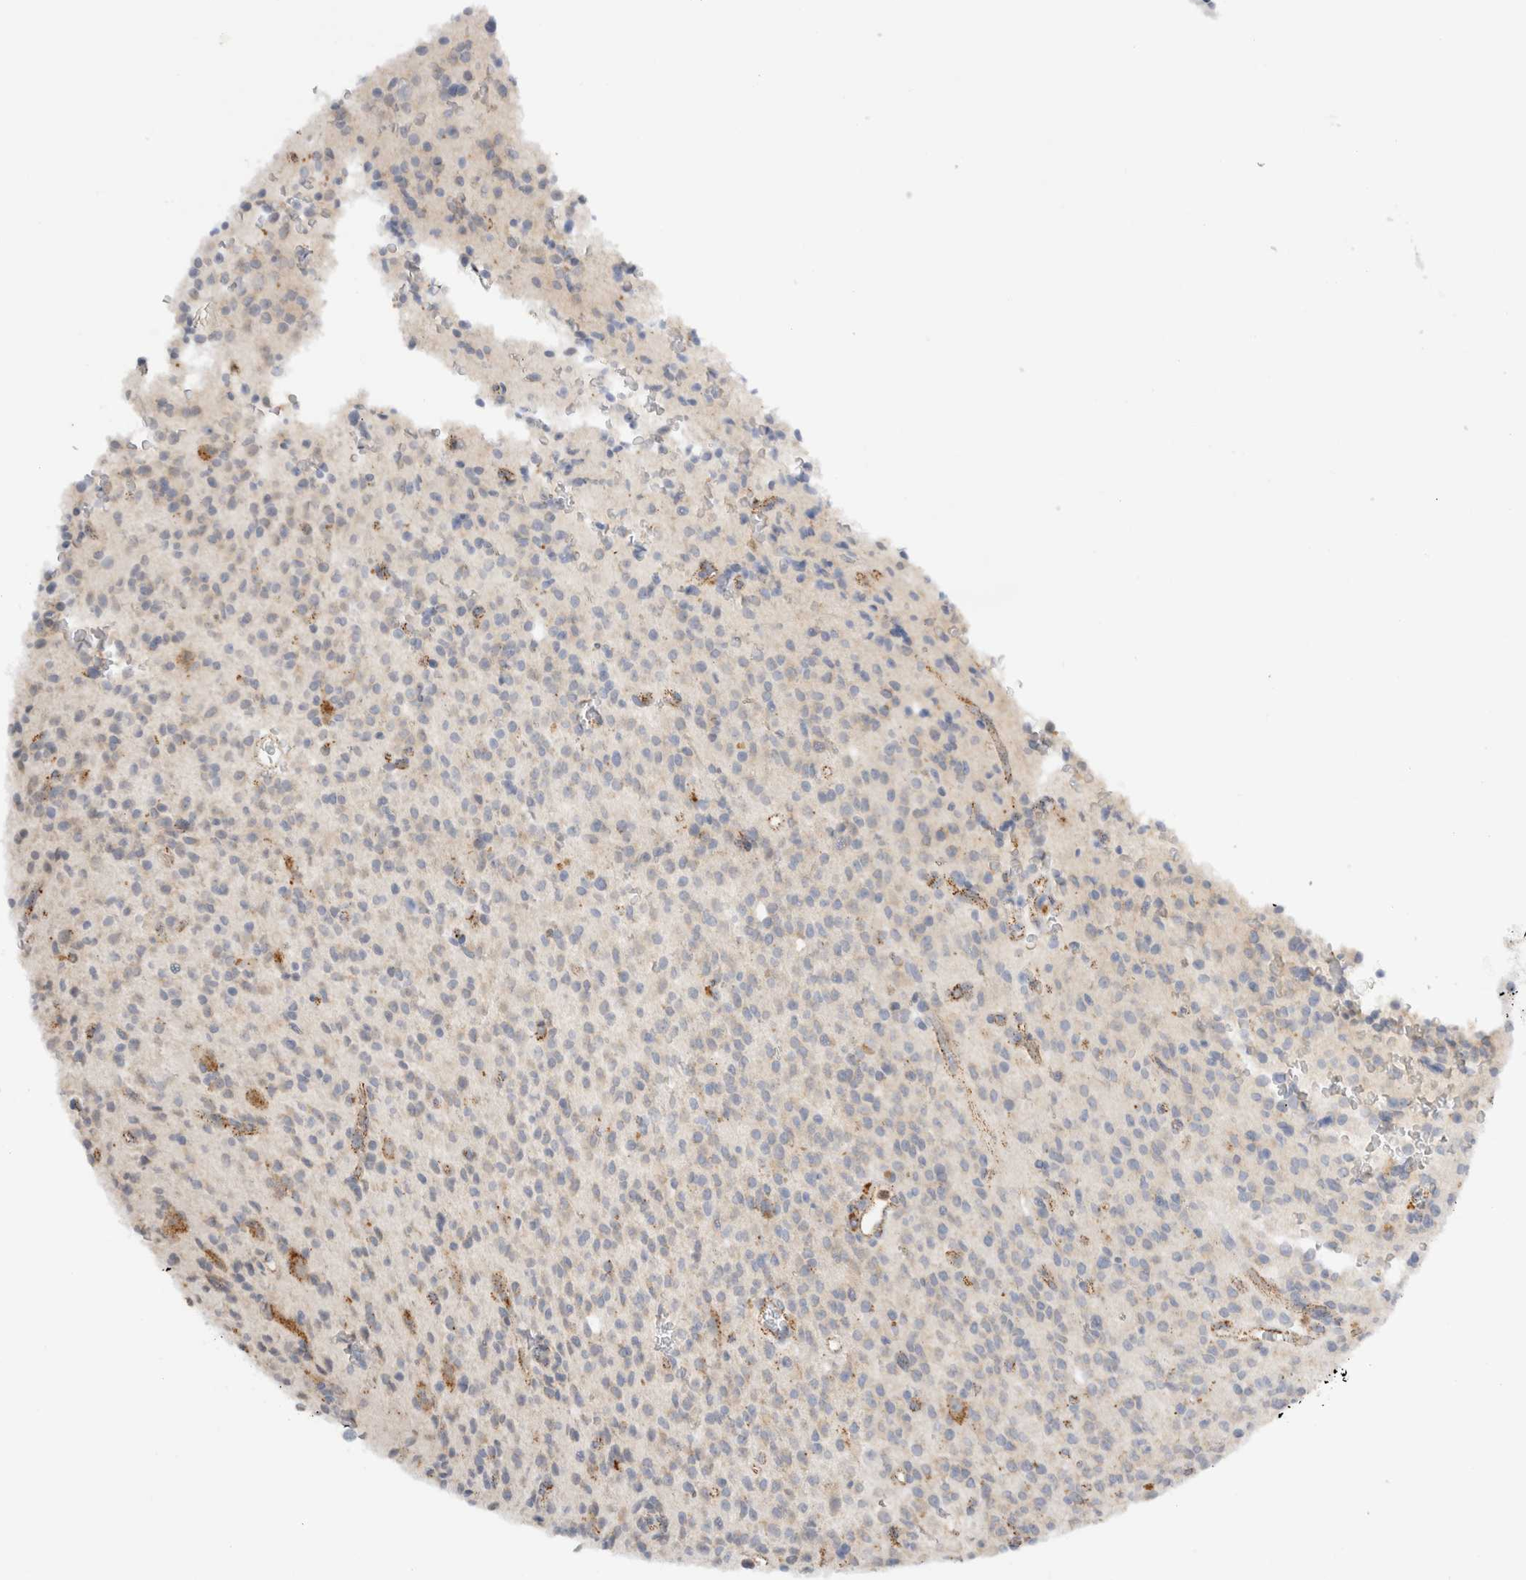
{"staining": {"intensity": "weak", "quantity": "<25%", "location": "cytoplasmic/membranous"}, "tissue": "glioma", "cell_type": "Tumor cells", "image_type": "cancer", "snomed": [{"axis": "morphology", "description": "Glioma, malignant, High grade"}, {"axis": "topography", "description": "Brain"}], "caption": "DAB immunohistochemical staining of human malignant glioma (high-grade) displays no significant positivity in tumor cells.", "gene": "GNS", "patient": {"sex": "male", "age": 34}}